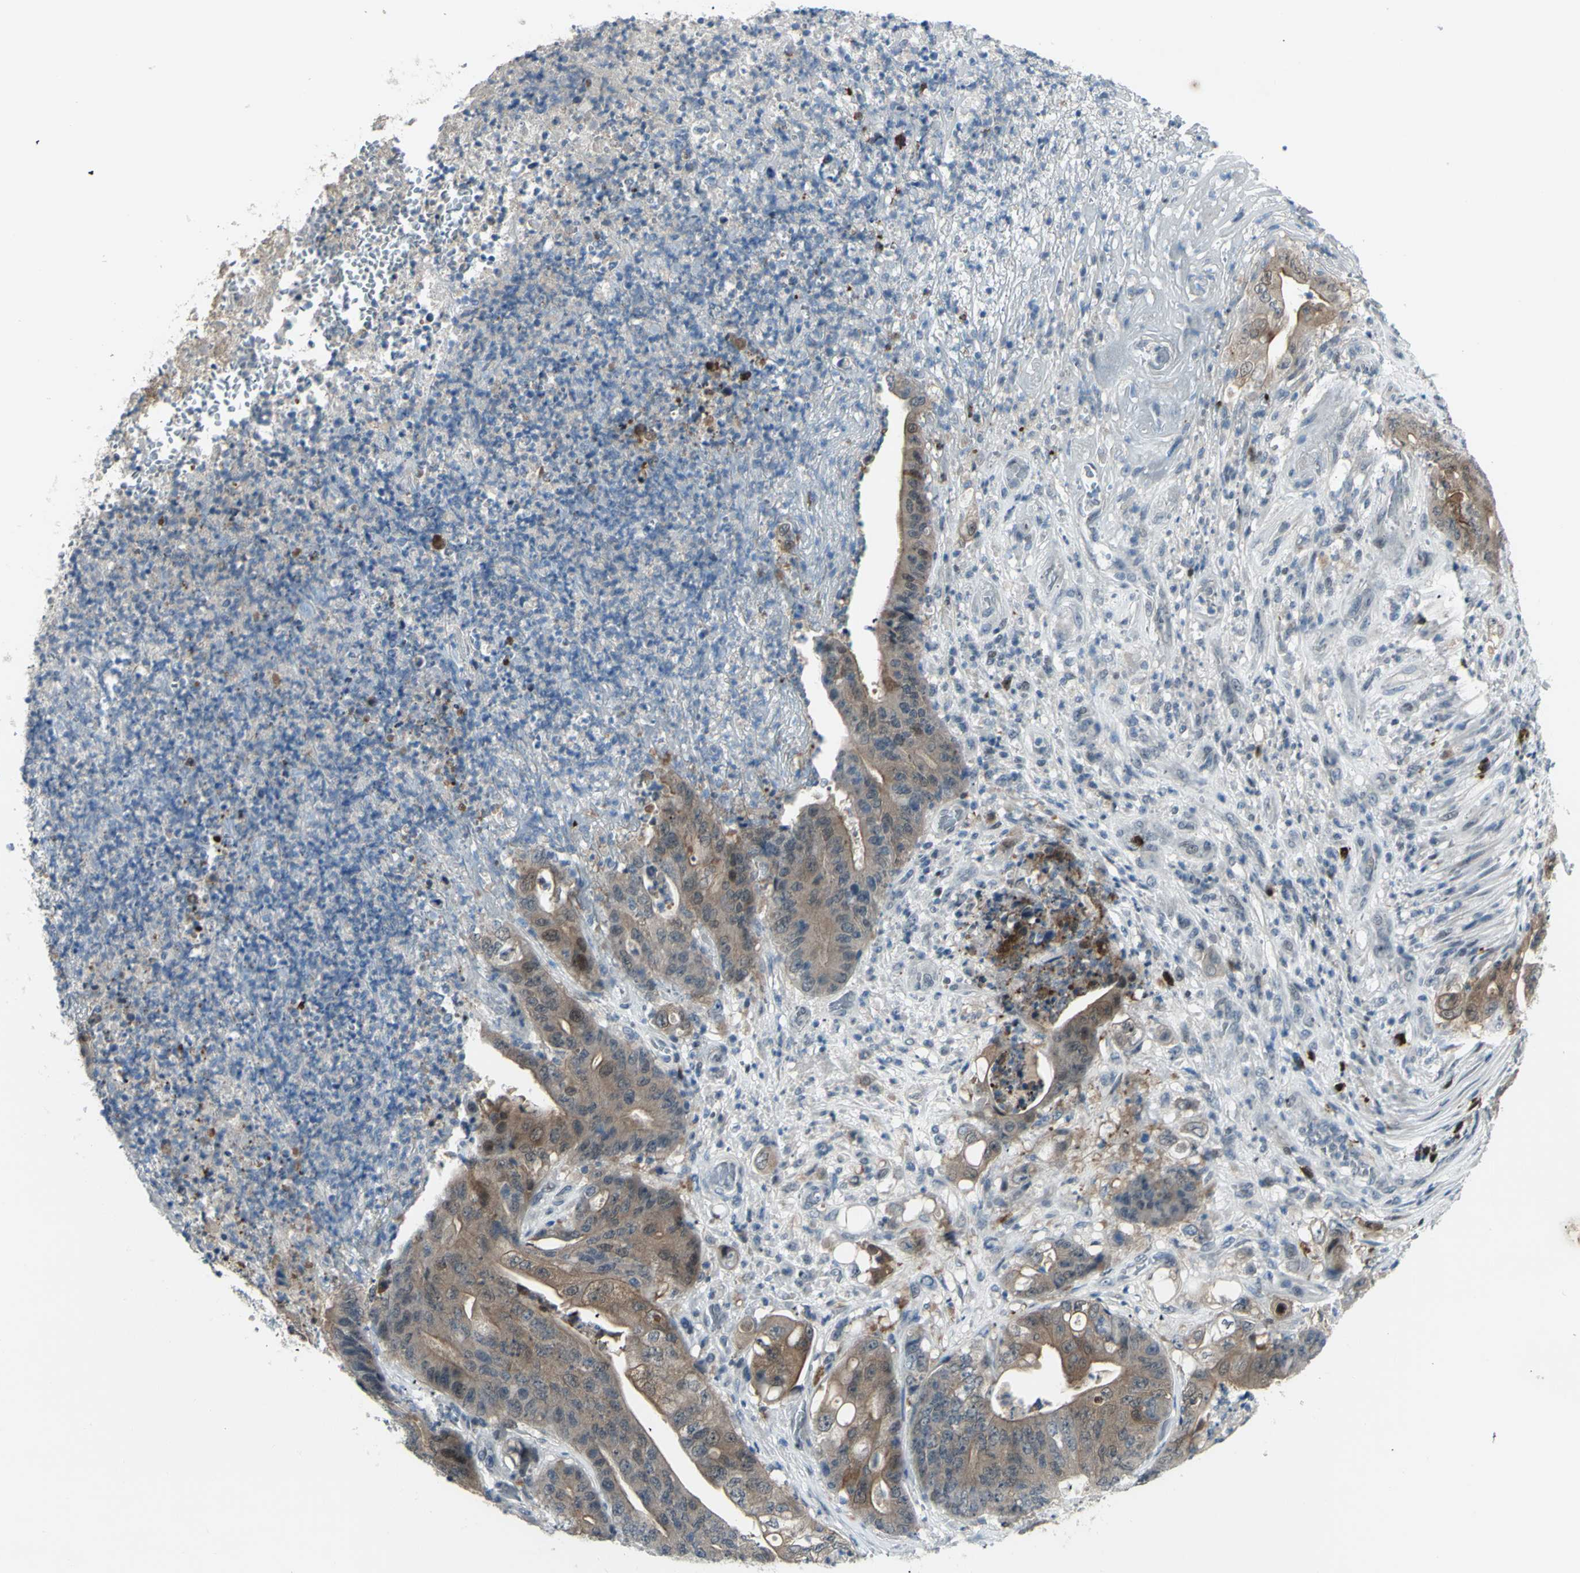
{"staining": {"intensity": "moderate", "quantity": ">75%", "location": "cytoplasmic/membranous"}, "tissue": "stomach cancer", "cell_type": "Tumor cells", "image_type": "cancer", "snomed": [{"axis": "morphology", "description": "Adenocarcinoma, NOS"}, {"axis": "topography", "description": "Stomach"}], "caption": "The photomicrograph displays a brown stain indicating the presence of a protein in the cytoplasmic/membranous of tumor cells in adenocarcinoma (stomach).", "gene": "ETNK1", "patient": {"sex": "female", "age": 73}}